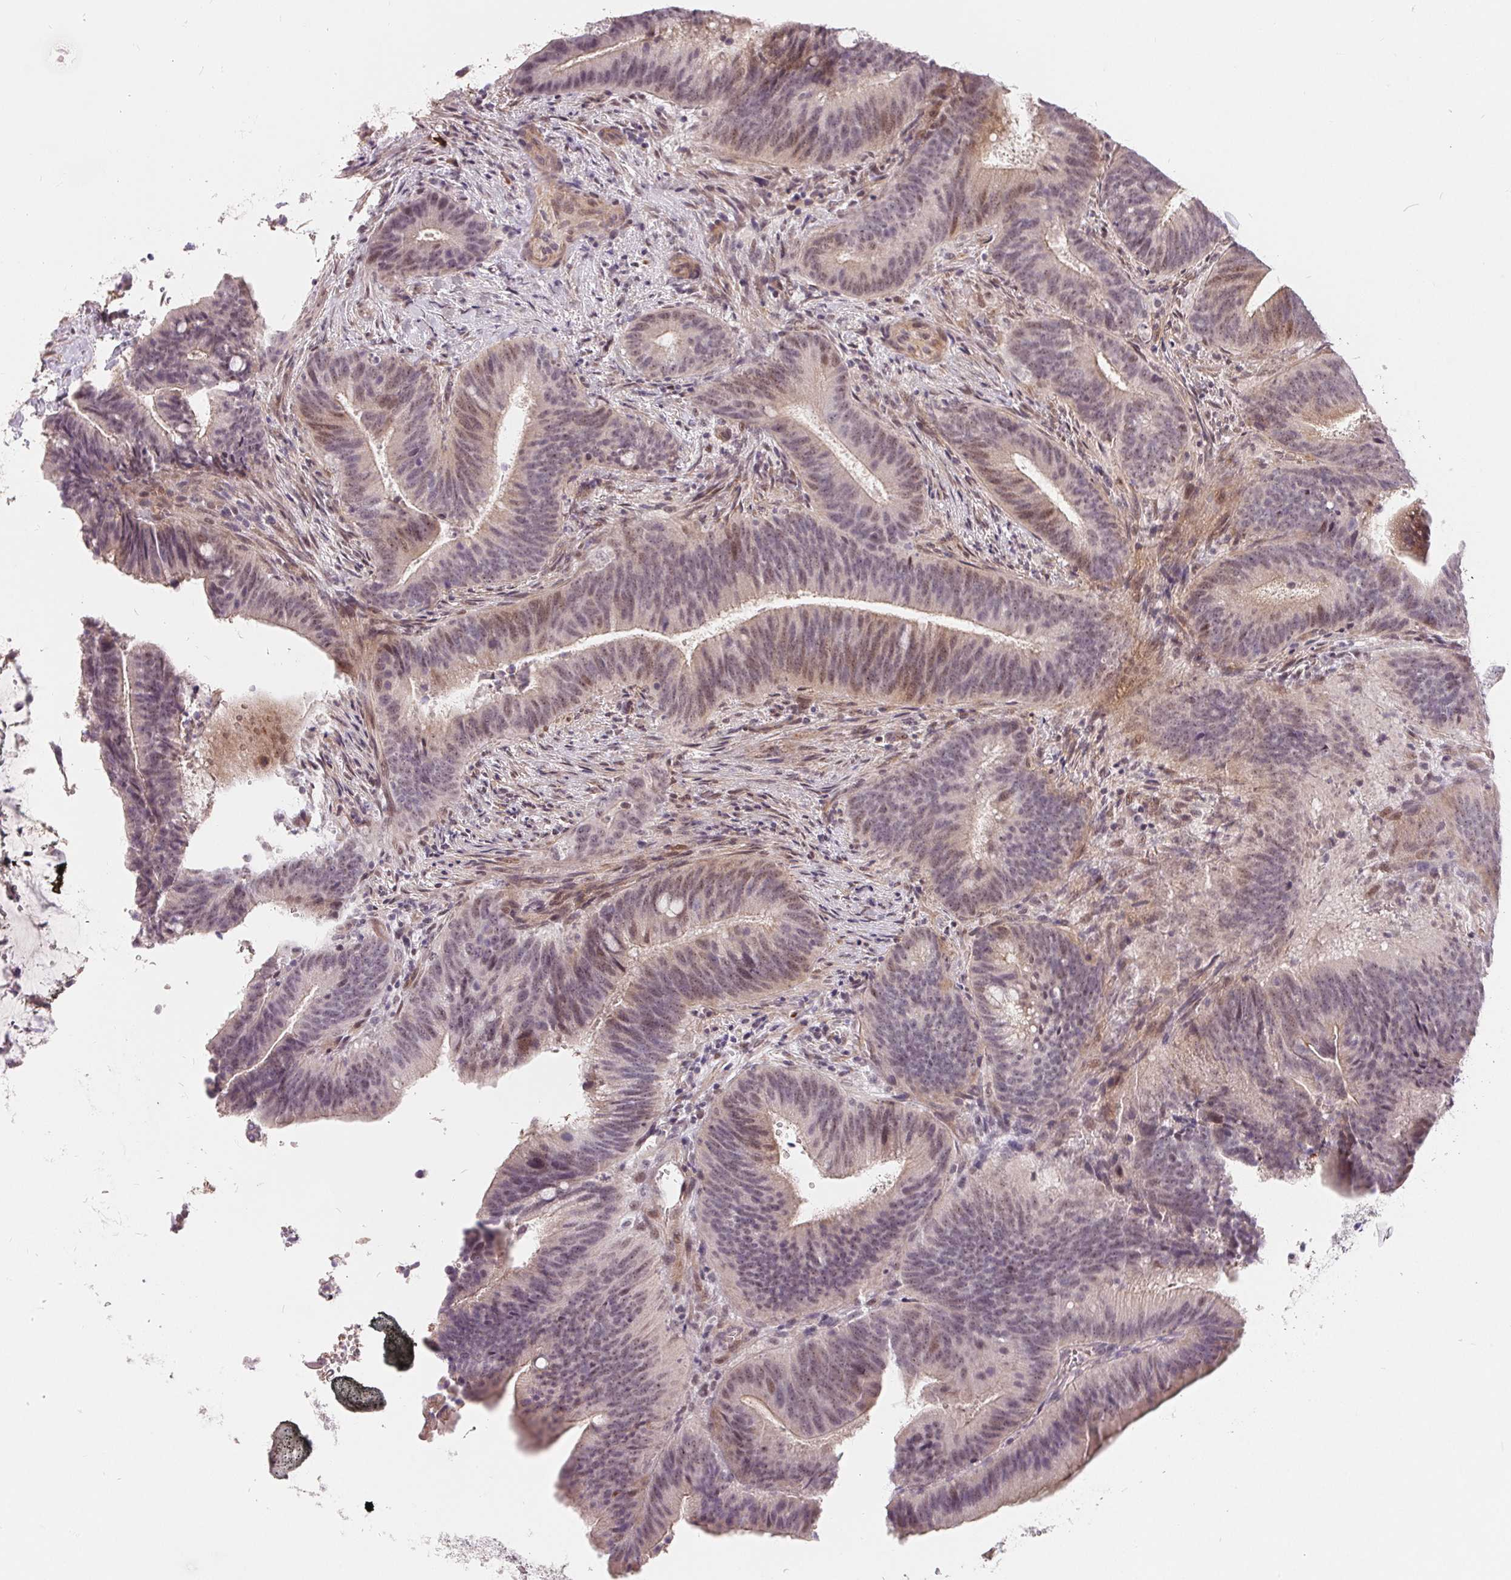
{"staining": {"intensity": "moderate", "quantity": "<25%", "location": "nuclear"}, "tissue": "colorectal cancer", "cell_type": "Tumor cells", "image_type": "cancer", "snomed": [{"axis": "morphology", "description": "Adenocarcinoma, NOS"}, {"axis": "topography", "description": "Colon"}], "caption": "Immunohistochemical staining of colorectal adenocarcinoma demonstrates low levels of moderate nuclear protein positivity in approximately <25% of tumor cells.", "gene": "NRG2", "patient": {"sex": "female", "age": 43}}